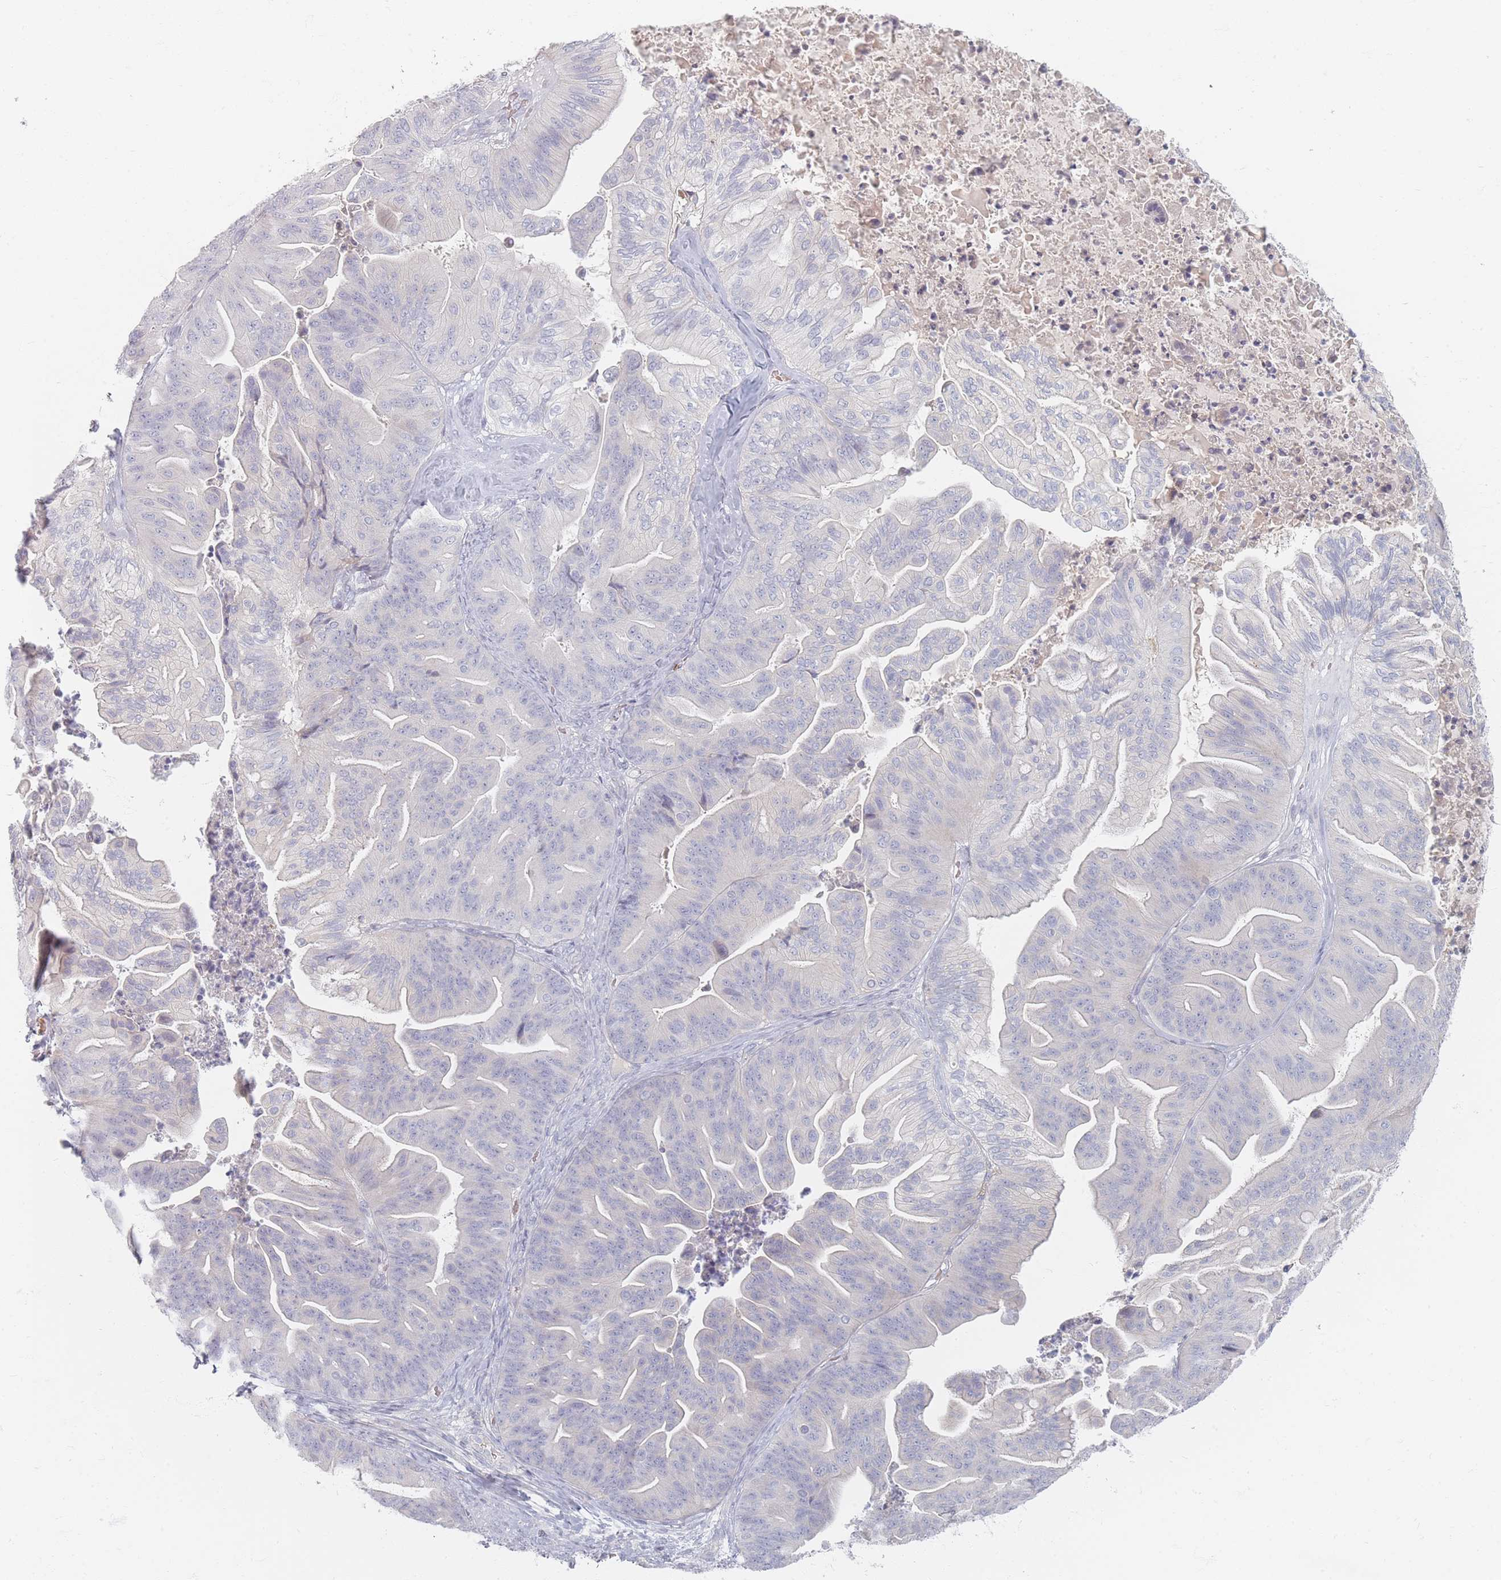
{"staining": {"intensity": "negative", "quantity": "none", "location": "none"}, "tissue": "ovarian cancer", "cell_type": "Tumor cells", "image_type": "cancer", "snomed": [{"axis": "morphology", "description": "Cystadenocarcinoma, mucinous, NOS"}, {"axis": "topography", "description": "Ovary"}], "caption": "Immunohistochemistry image of ovarian cancer stained for a protein (brown), which exhibits no expression in tumor cells.", "gene": "TMOD1", "patient": {"sex": "female", "age": 67}}